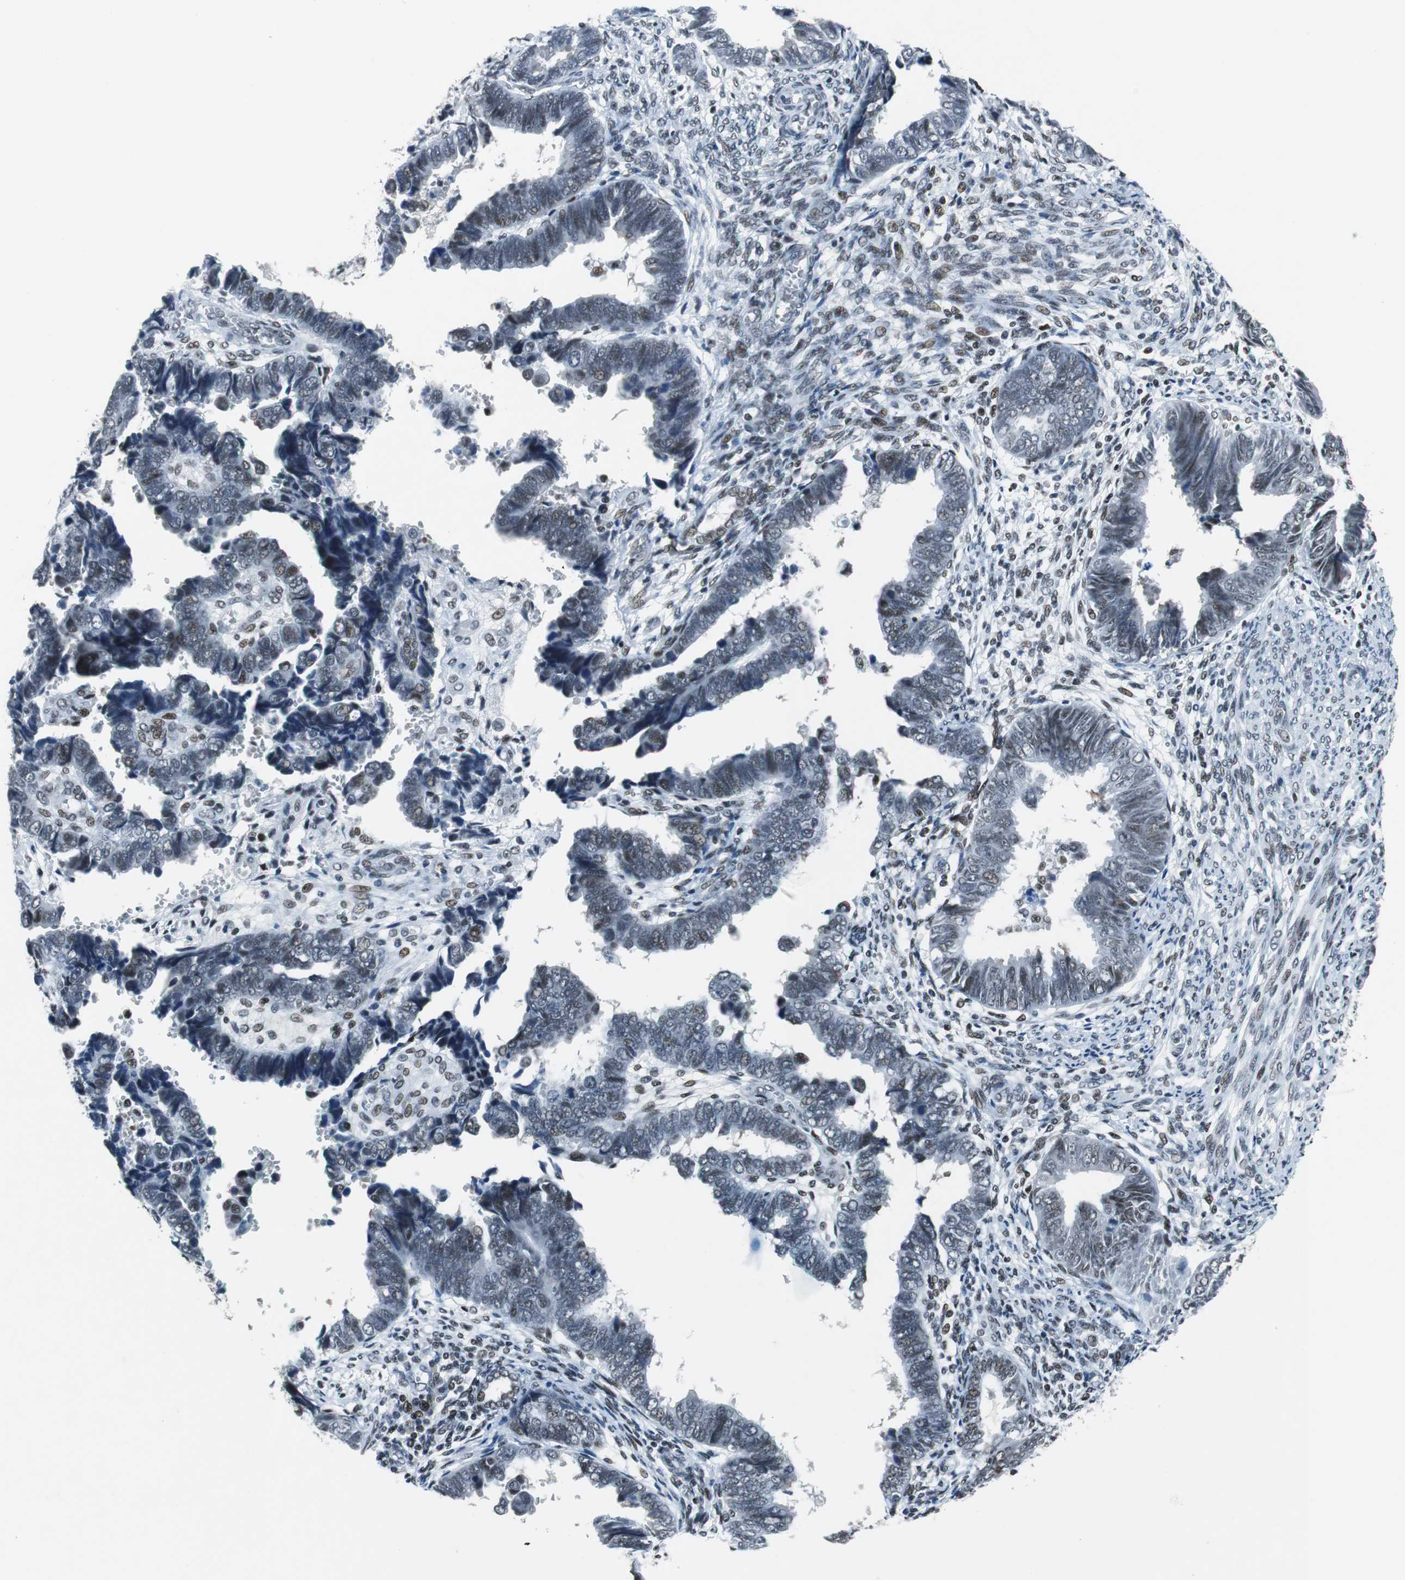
{"staining": {"intensity": "weak", "quantity": "<25%", "location": "nuclear"}, "tissue": "endometrial cancer", "cell_type": "Tumor cells", "image_type": "cancer", "snomed": [{"axis": "morphology", "description": "Adenocarcinoma, NOS"}, {"axis": "topography", "description": "Endometrium"}], "caption": "Tumor cells show no significant expression in endometrial adenocarcinoma.", "gene": "HDAC3", "patient": {"sex": "female", "age": 75}}